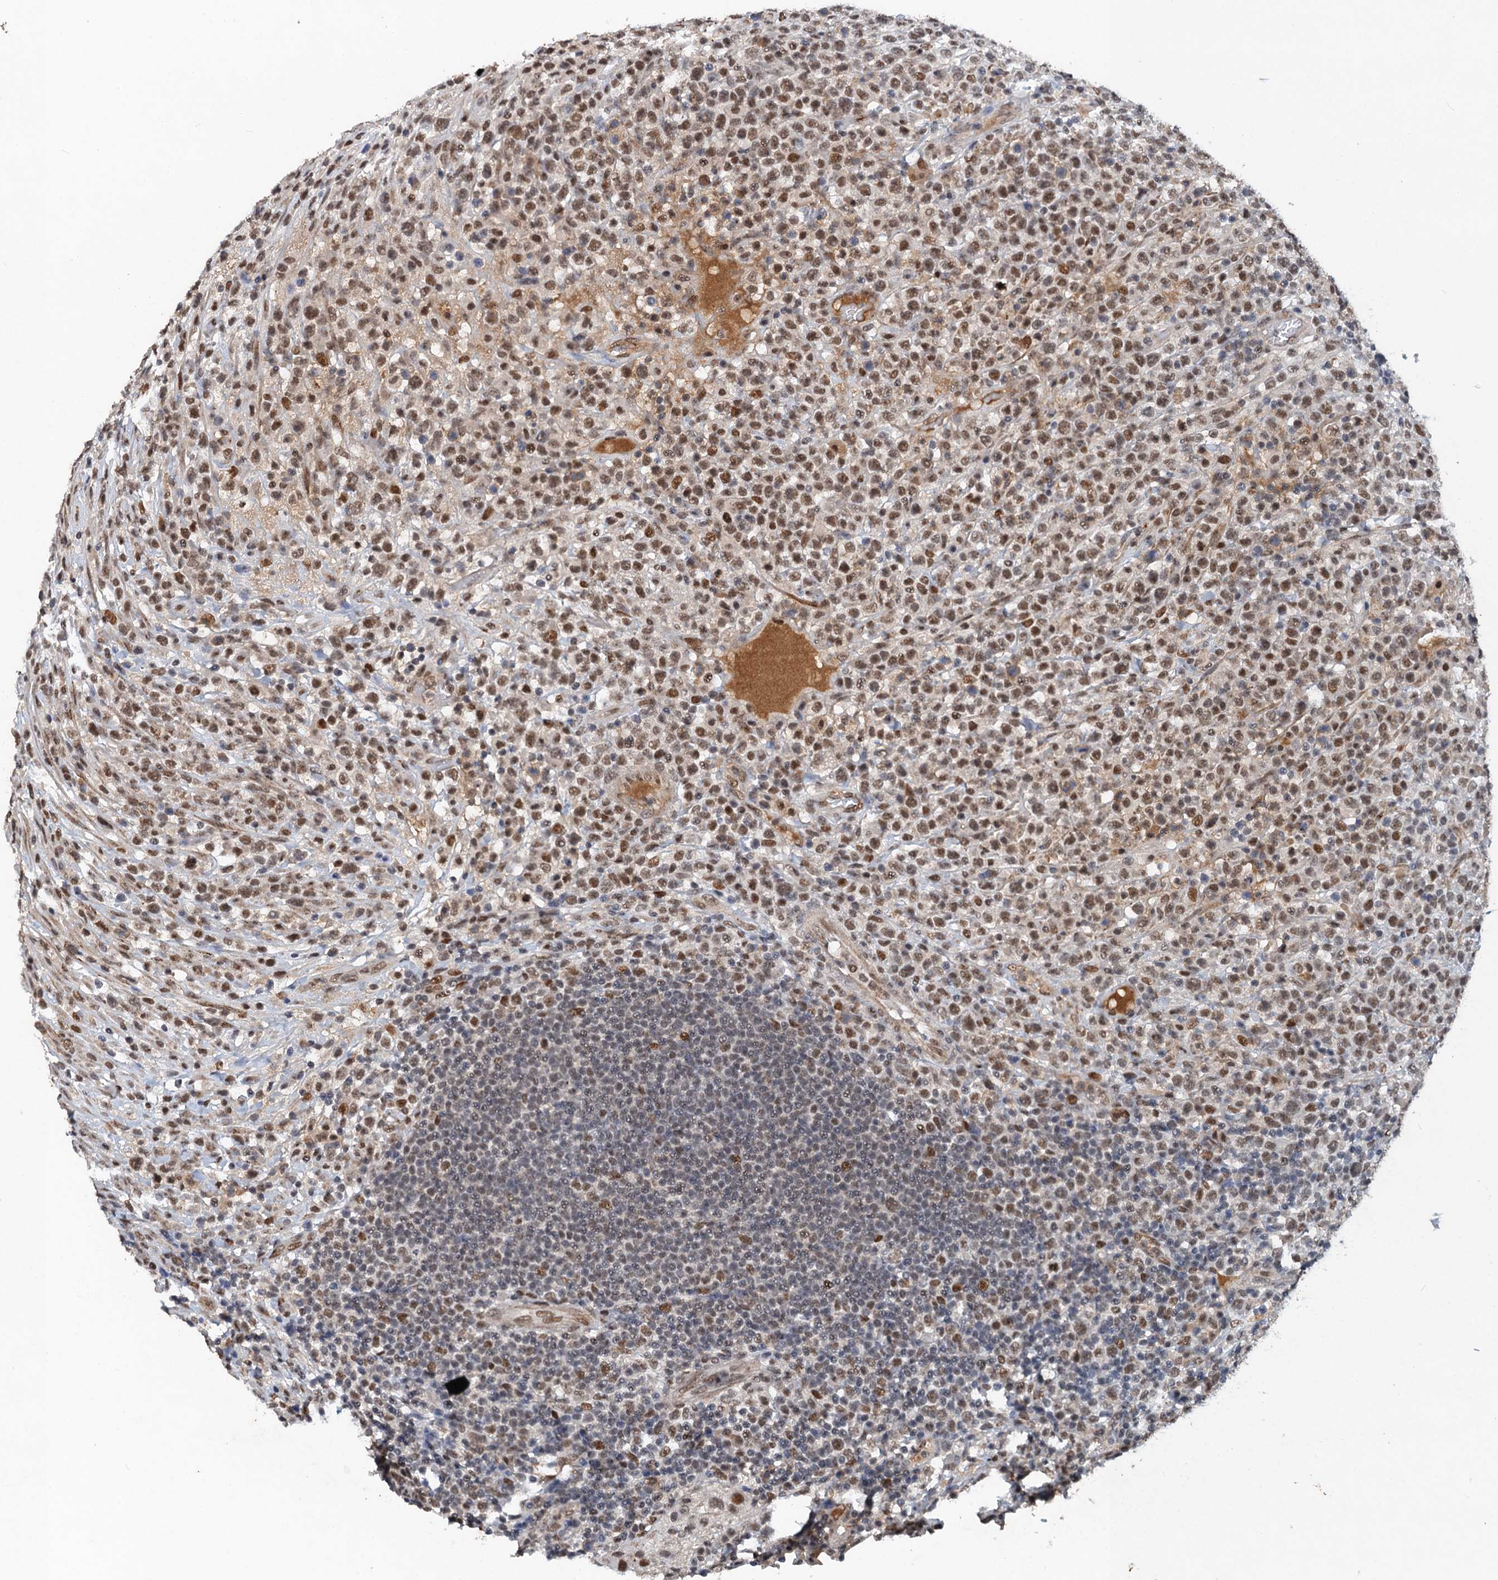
{"staining": {"intensity": "moderate", "quantity": ">75%", "location": "nuclear"}, "tissue": "lymphoma", "cell_type": "Tumor cells", "image_type": "cancer", "snomed": [{"axis": "morphology", "description": "Malignant lymphoma, non-Hodgkin's type, High grade"}, {"axis": "topography", "description": "Colon"}], "caption": "A brown stain shows moderate nuclear positivity of a protein in human lymphoma tumor cells. (DAB = brown stain, brightfield microscopy at high magnification).", "gene": "CSTF3", "patient": {"sex": "female", "age": 53}}